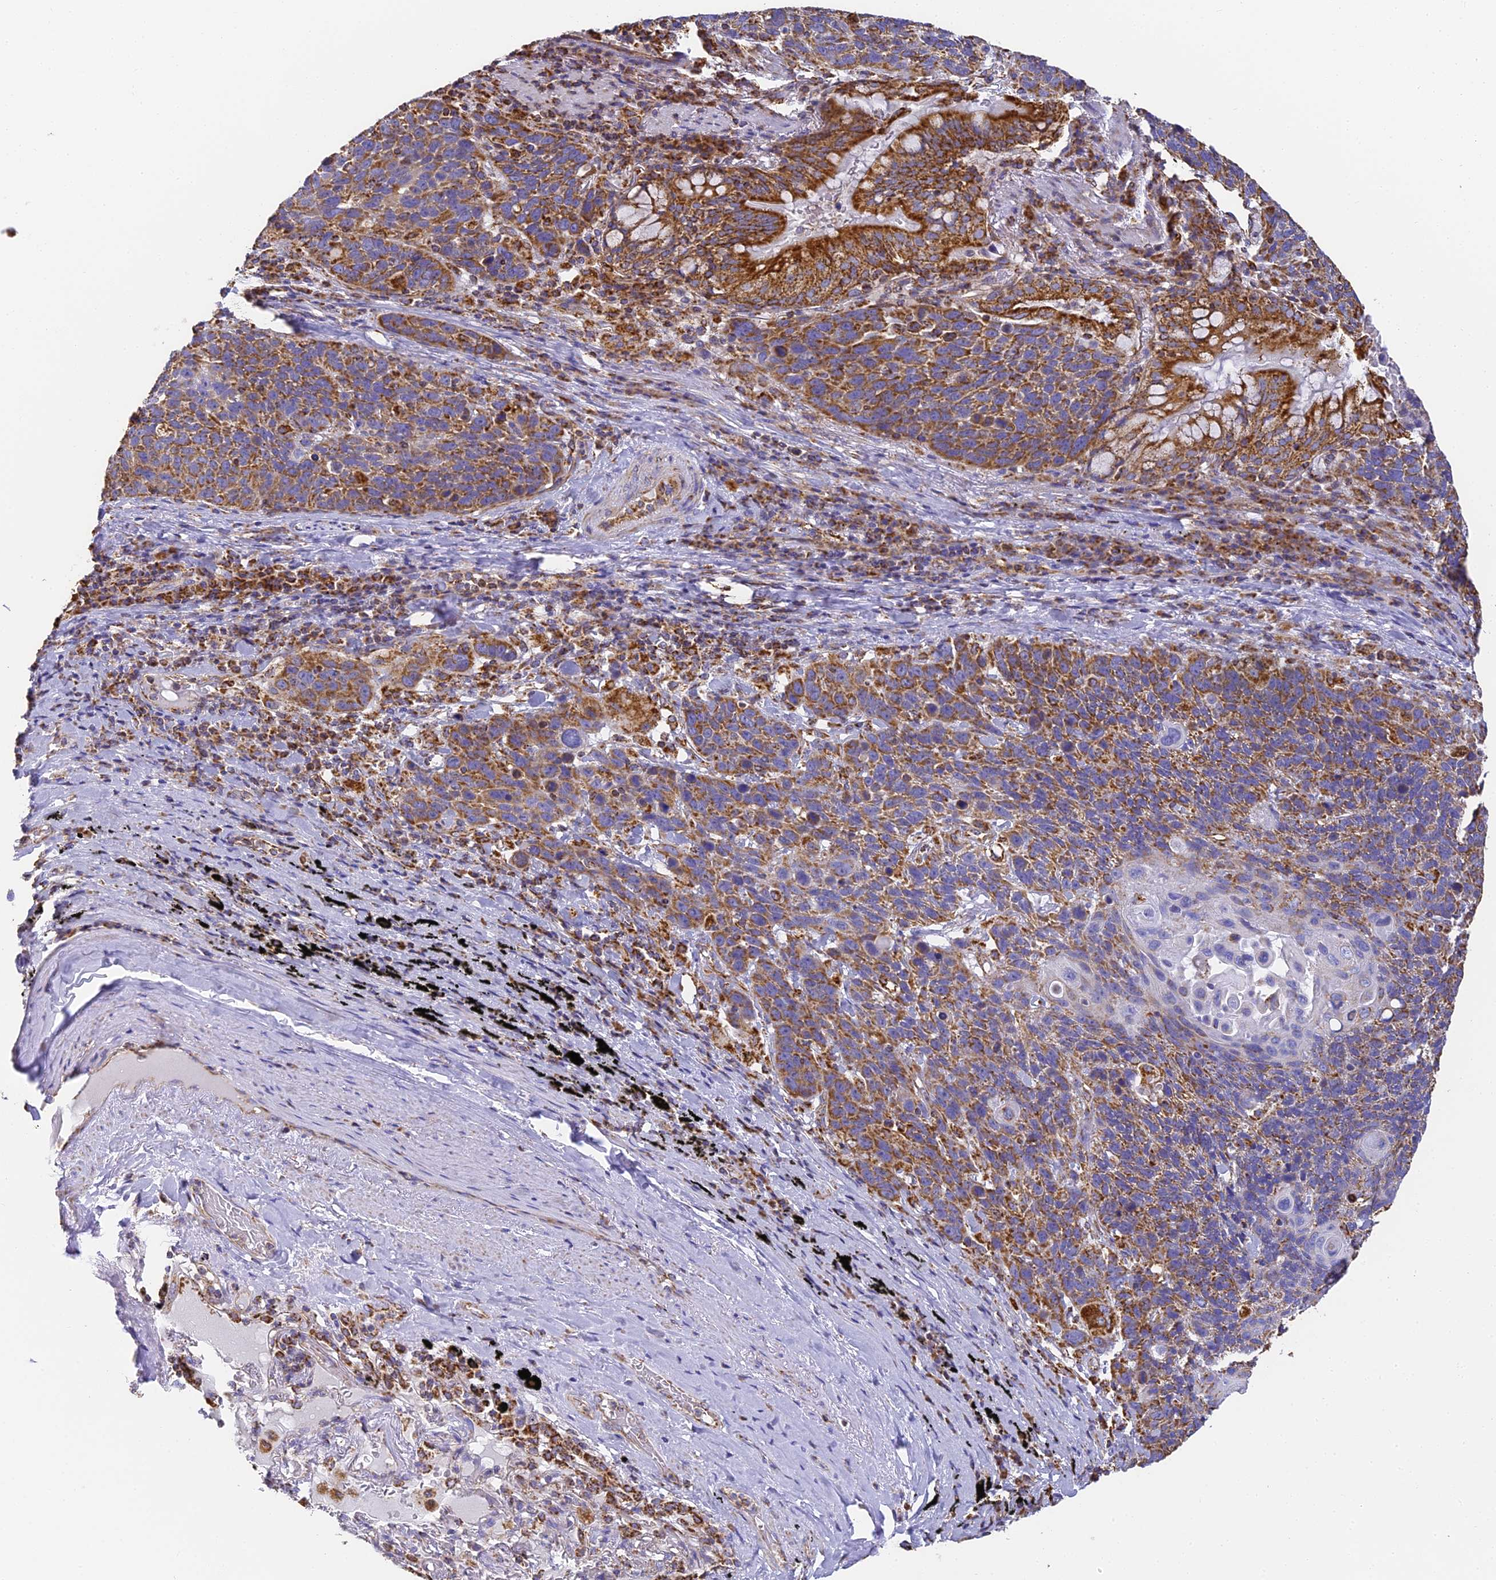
{"staining": {"intensity": "strong", "quantity": "25%-75%", "location": "cytoplasmic/membranous"}, "tissue": "lung cancer", "cell_type": "Tumor cells", "image_type": "cancer", "snomed": [{"axis": "morphology", "description": "Squamous cell carcinoma, NOS"}, {"axis": "topography", "description": "Lung"}], "caption": "This is an image of immunohistochemistry (IHC) staining of lung cancer (squamous cell carcinoma), which shows strong staining in the cytoplasmic/membranous of tumor cells.", "gene": "COX6C", "patient": {"sex": "male", "age": 66}}